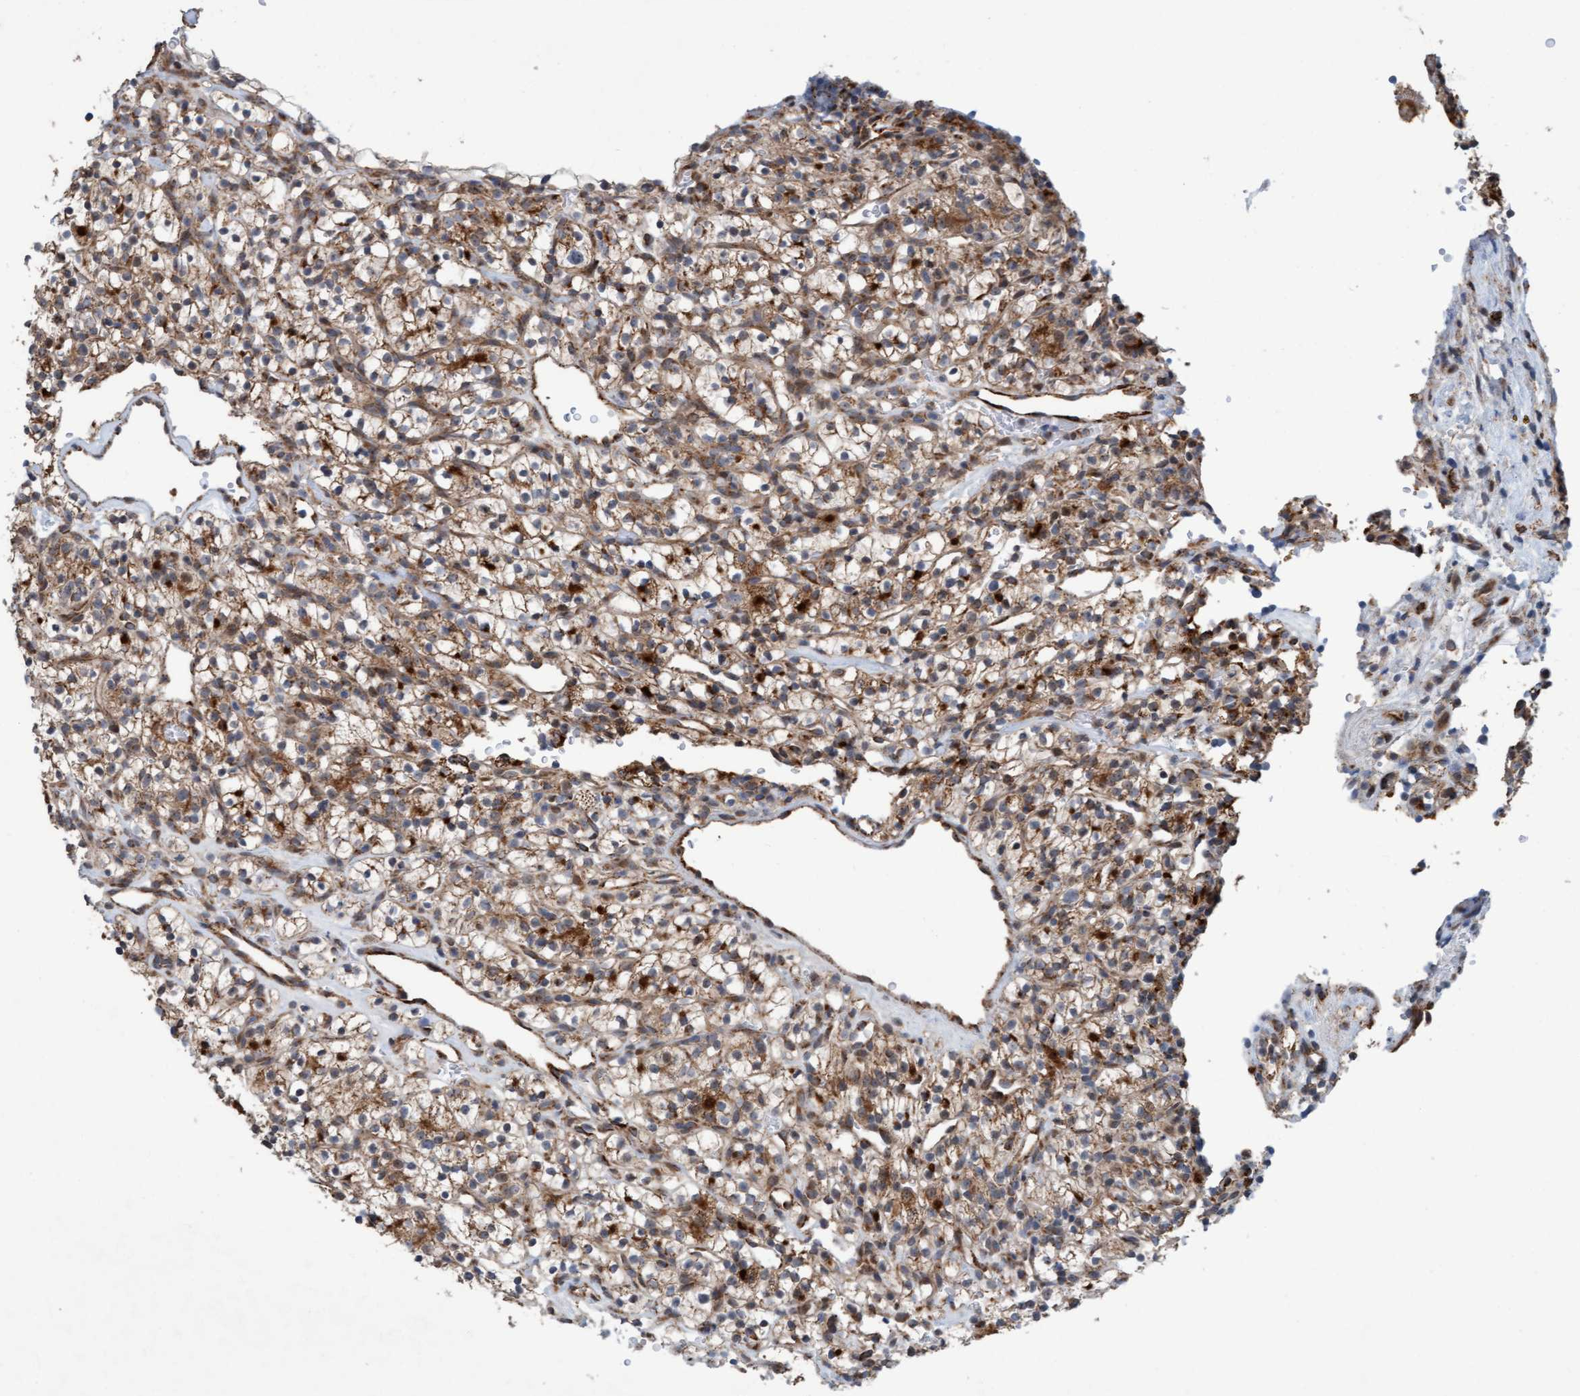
{"staining": {"intensity": "moderate", "quantity": ">75%", "location": "cytoplasmic/membranous"}, "tissue": "renal cancer", "cell_type": "Tumor cells", "image_type": "cancer", "snomed": [{"axis": "morphology", "description": "Adenocarcinoma, NOS"}, {"axis": "topography", "description": "Kidney"}], "caption": "The histopathology image reveals immunohistochemical staining of renal cancer. There is moderate cytoplasmic/membranous positivity is present in approximately >75% of tumor cells.", "gene": "ZNF566", "patient": {"sex": "female", "age": 57}}